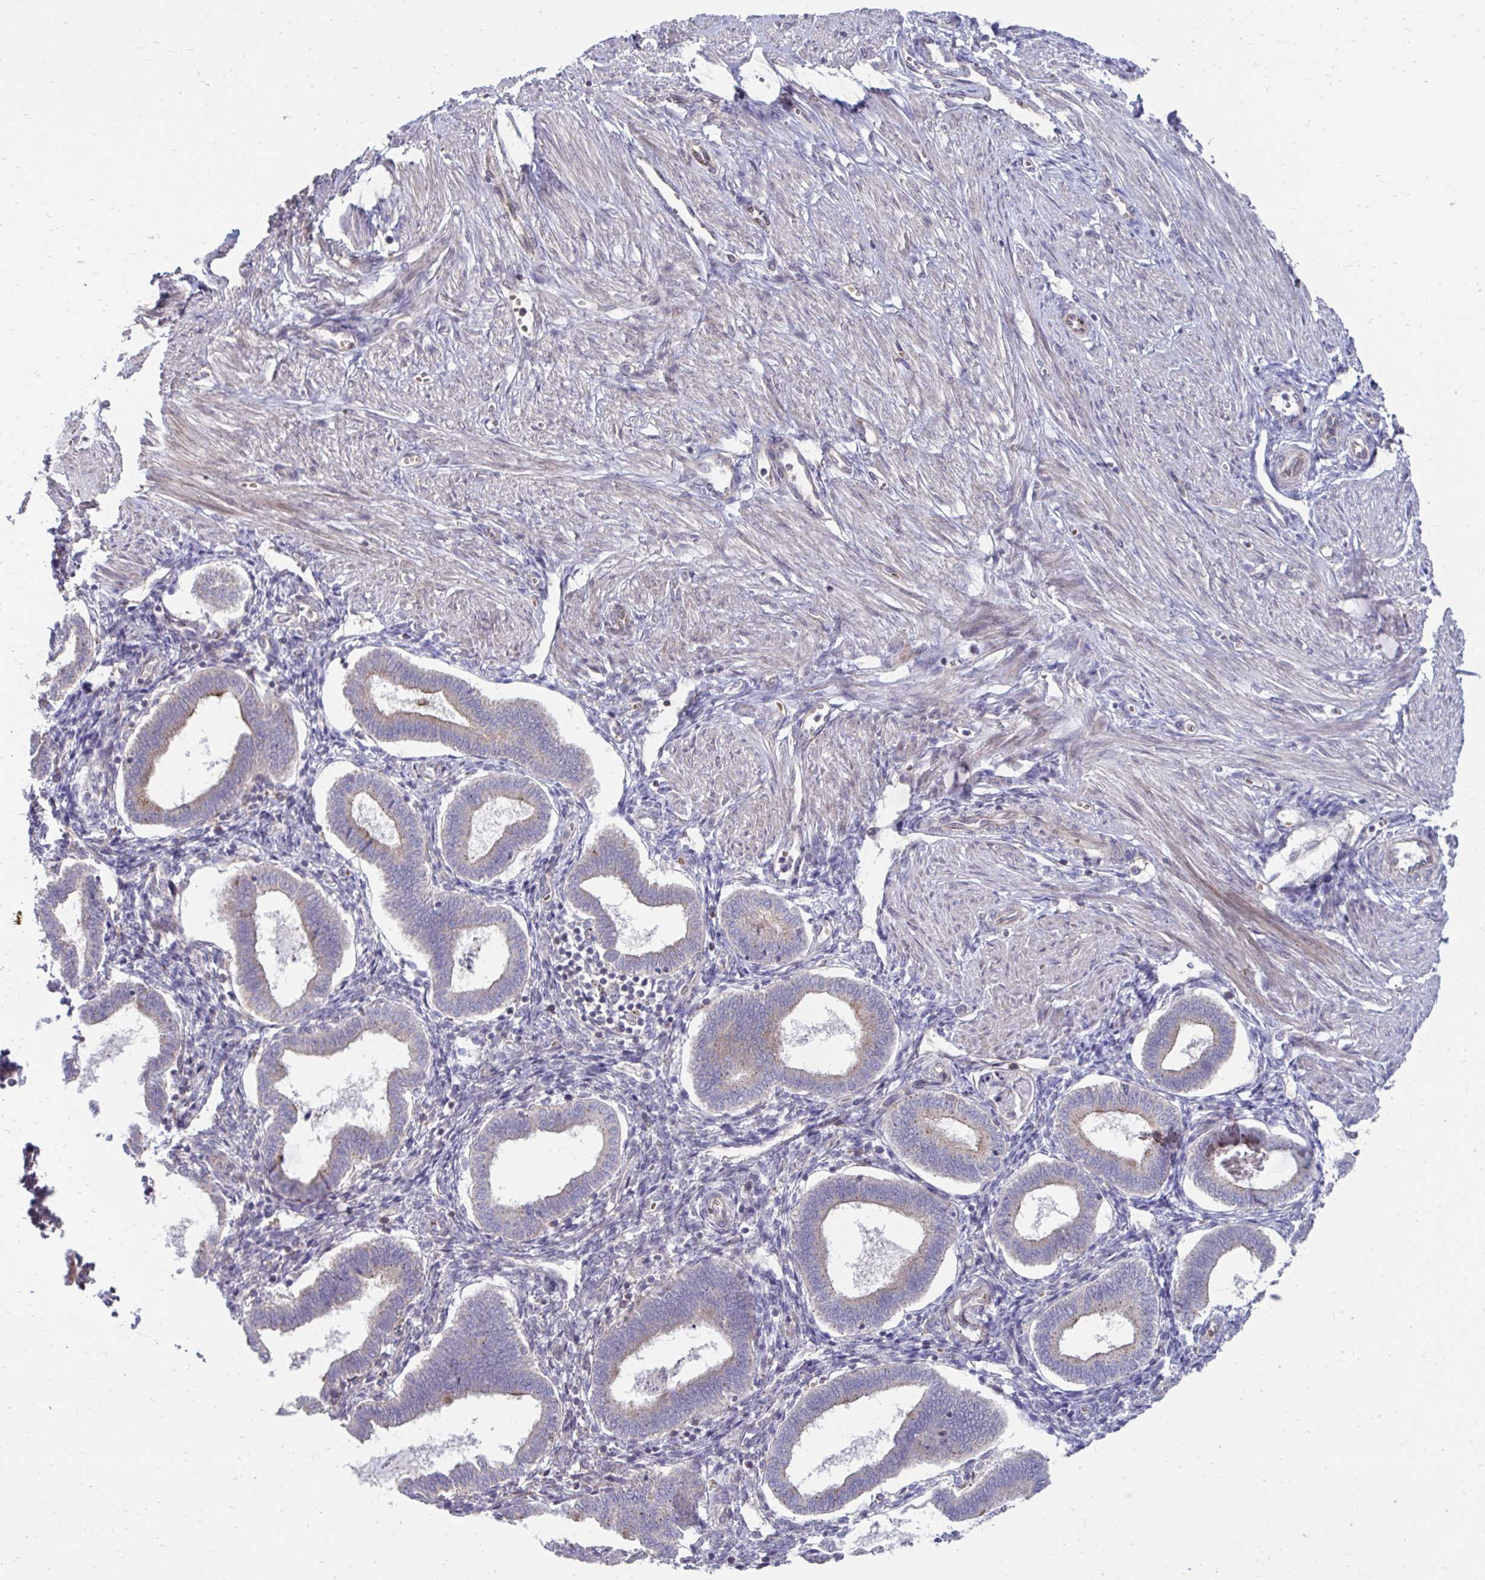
{"staining": {"intensity": "negative", "quantity": "none", "location": "none"}, "tissue": "endometrium", "cell_type": "Cells in endometrial stroma", "image_type": "normal", "snomed": [{"axis": "morphology", "description": "Normal tissue, NOS"}, {"axis": "topography", "description": "Endometrium"}], "caption": "Cells in endometrial stroma show no significant protein expression in unremarkable endometrium. Nuclei are stained in blue.", "gene": "ITPR2", "patient": {"sex": "female", "age": 24}}